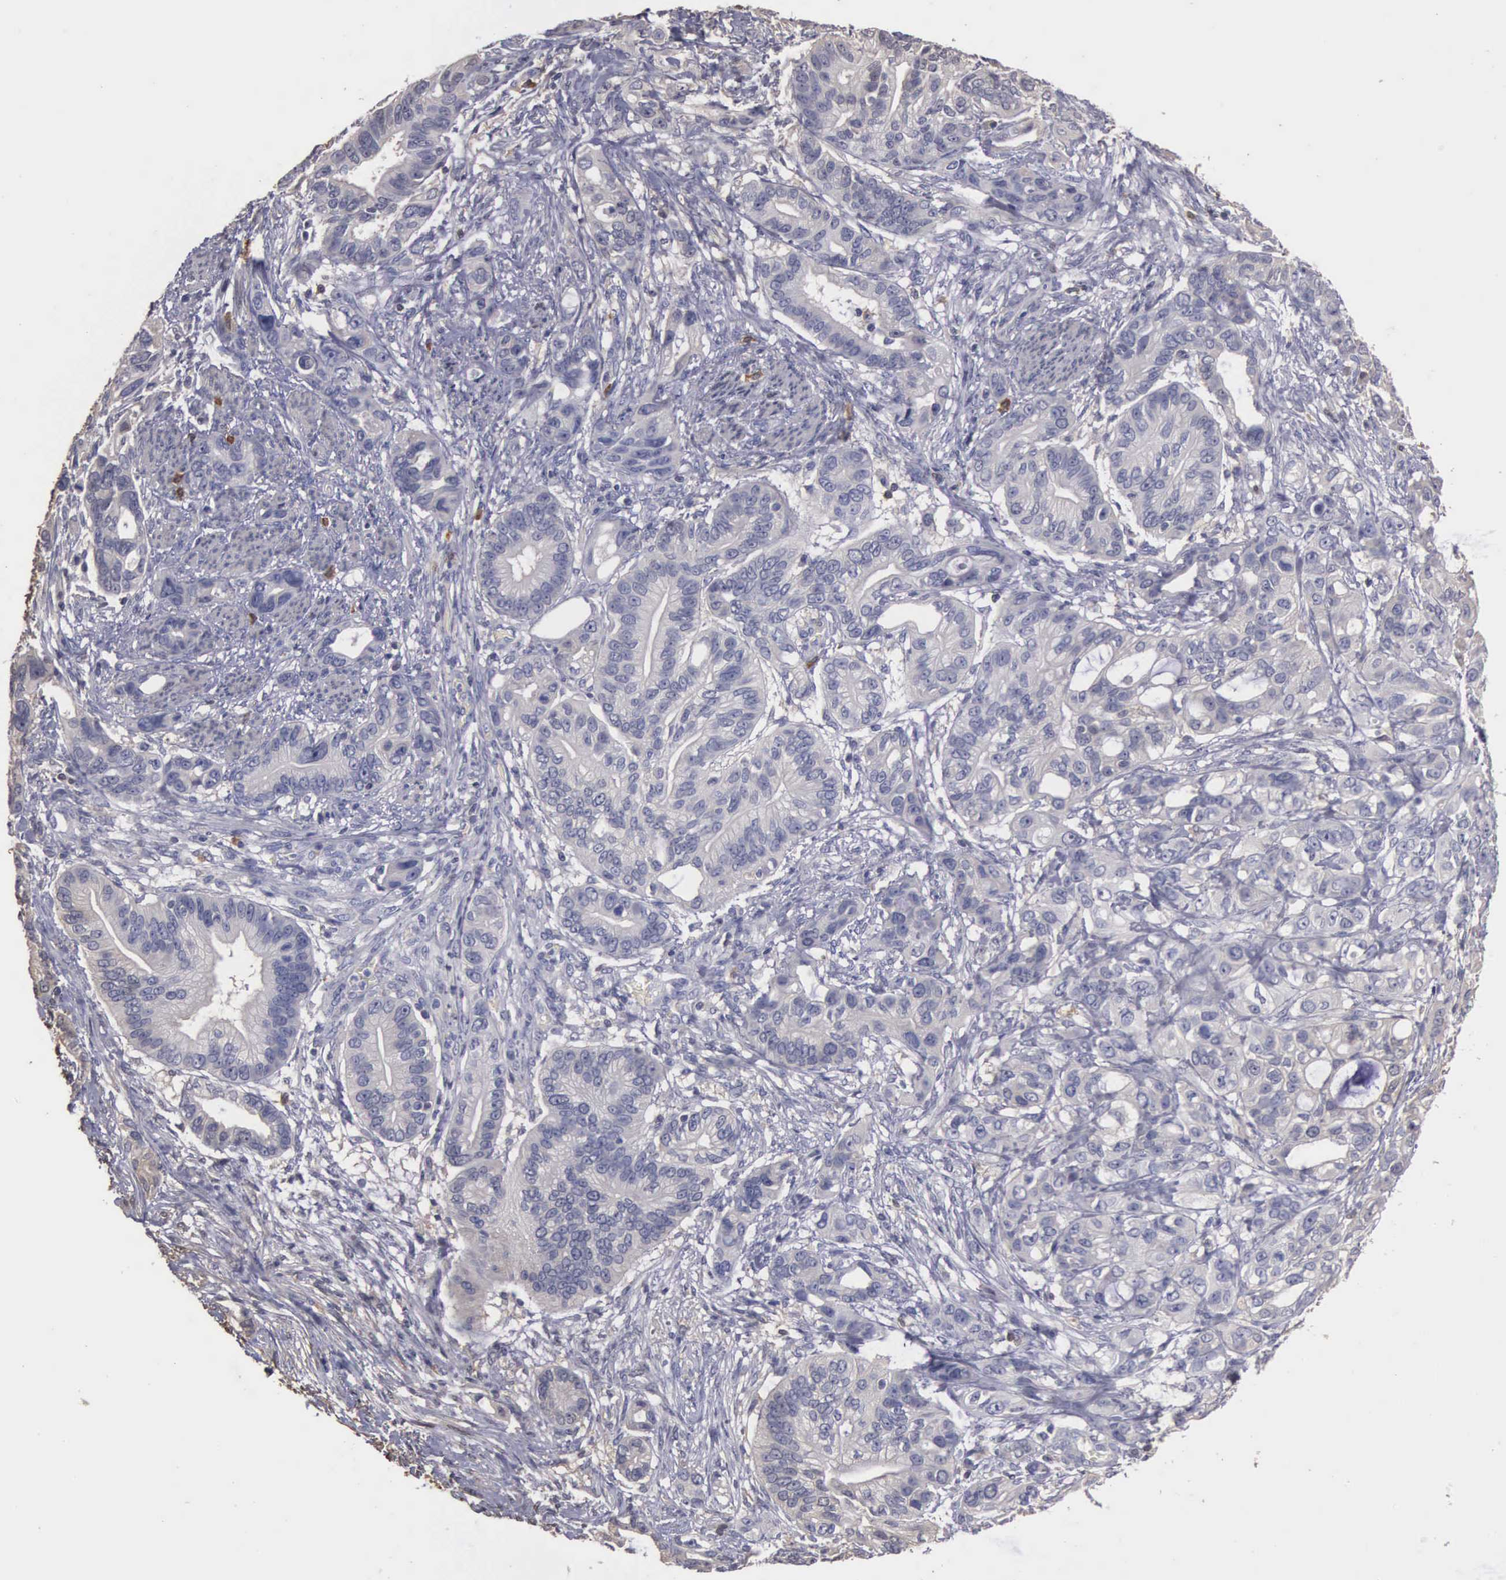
{"staining": {"intensity": "negative", "quantity": "none", "location": "none"}, "tissue": "stomach cancer", "cell_type": "Tumor cells", "image_type": "cancer", "snomed": [{"axis": "morphology", "description": "Adenocarcinoma, NOS"}, {"axis": "topography", "description": "Stomach, upper"}], "caption": "The photomicrograph reveals no staining of tumor cells in stomach adenocarcinoma.", "gene": "ENO3", "patient": {"sex": "male", "age": 47}}